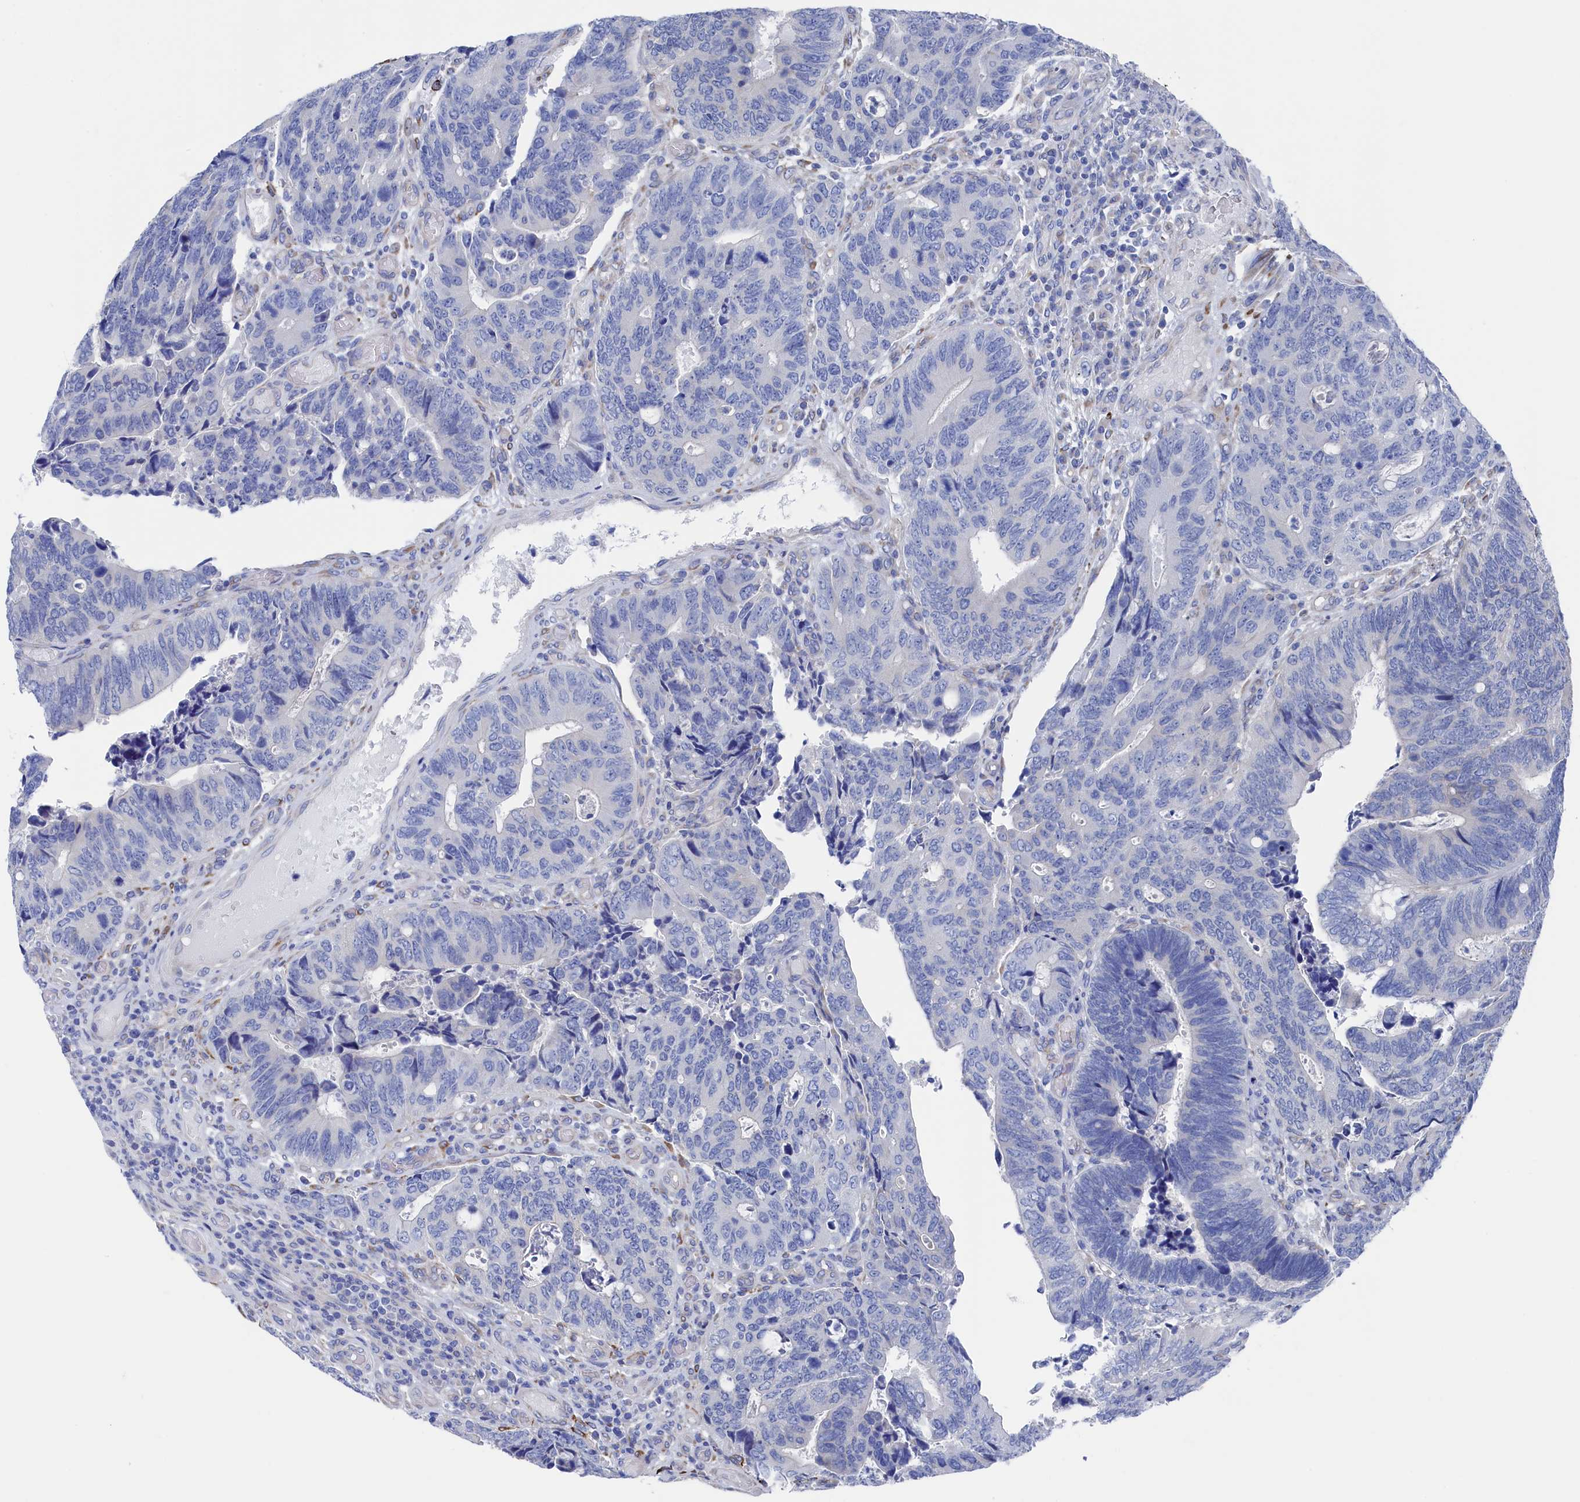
{"staining": {"intensity": "negative", "quantity": "none", "location": "none"}, "tissue": "colorectal cancer", "cell_type": "Tumor cells", "image_type": "cancer", "snomed": [{"axis": "morphology", "description": "Adenocarcinoma, NOS"}, {"axis": "topography", "description": "Colon"}], "caption": "Immunohistochemistry (IHC) of colorectal cancer (adenocarcinoma) displays no positivity in tumor cells.", "gene": "TMOD2", "patient": {"sex": "male", "age": 87}}